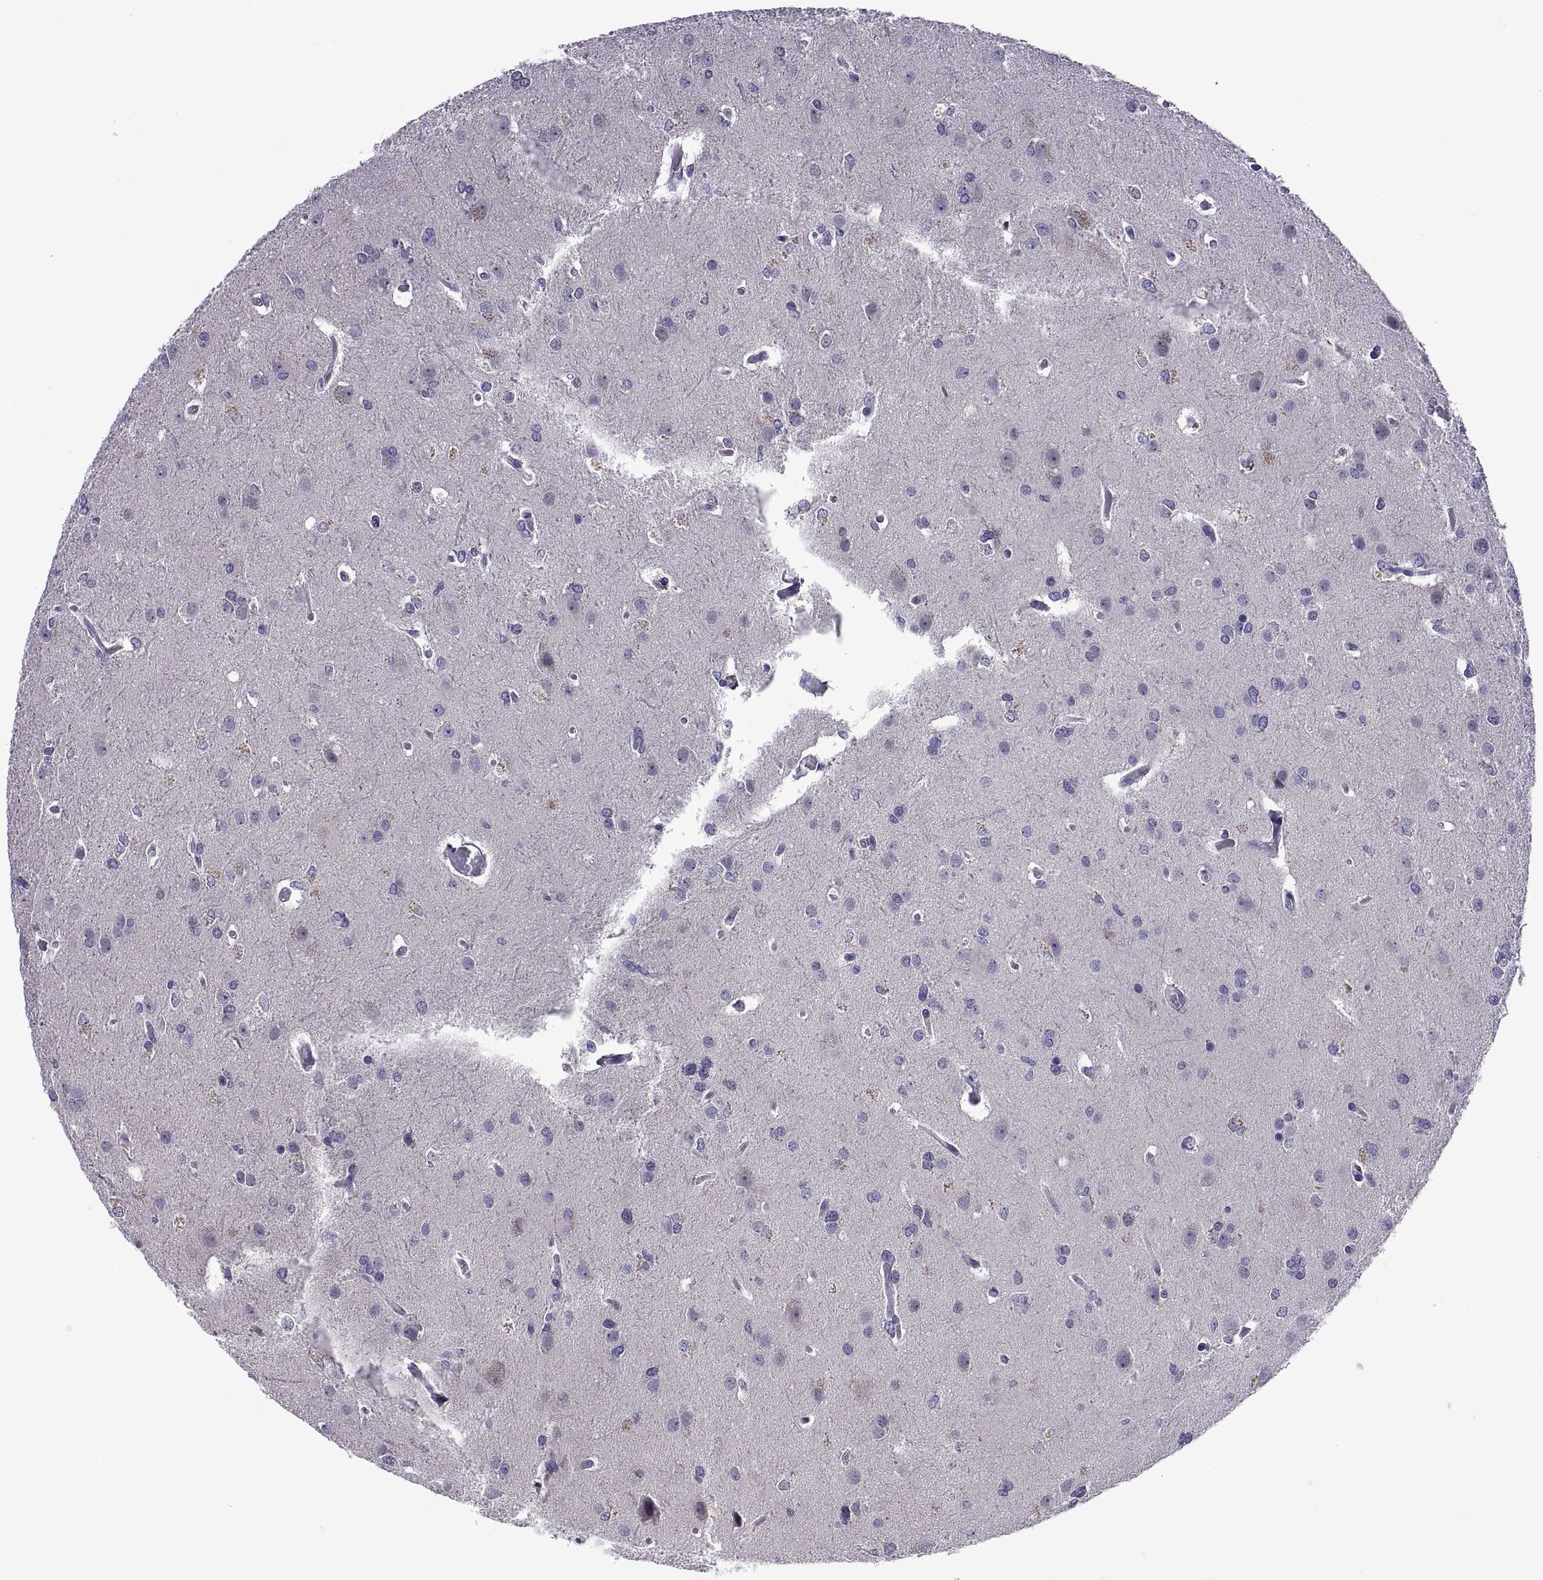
{"staining": {"intensity": "negative", "quantity": "none", "location": "none"}, "tissue": "glioma", "cell_type": "Tumor cells", "image_type": "cancer", "snomed": [{"axis": "morphology", "description": "Glioma, malignant, High grade"}, {"axis": "topography", "description": "Brain"}], "caption": "DAB (3,3'-diaminobenzidine) immunohistochemical staining of human malignant glioma (high-grade) exhibits no significant staining in tumor cells.", "gene": "SPDYE1", "patient": {"sex": "male", "age": 68}}